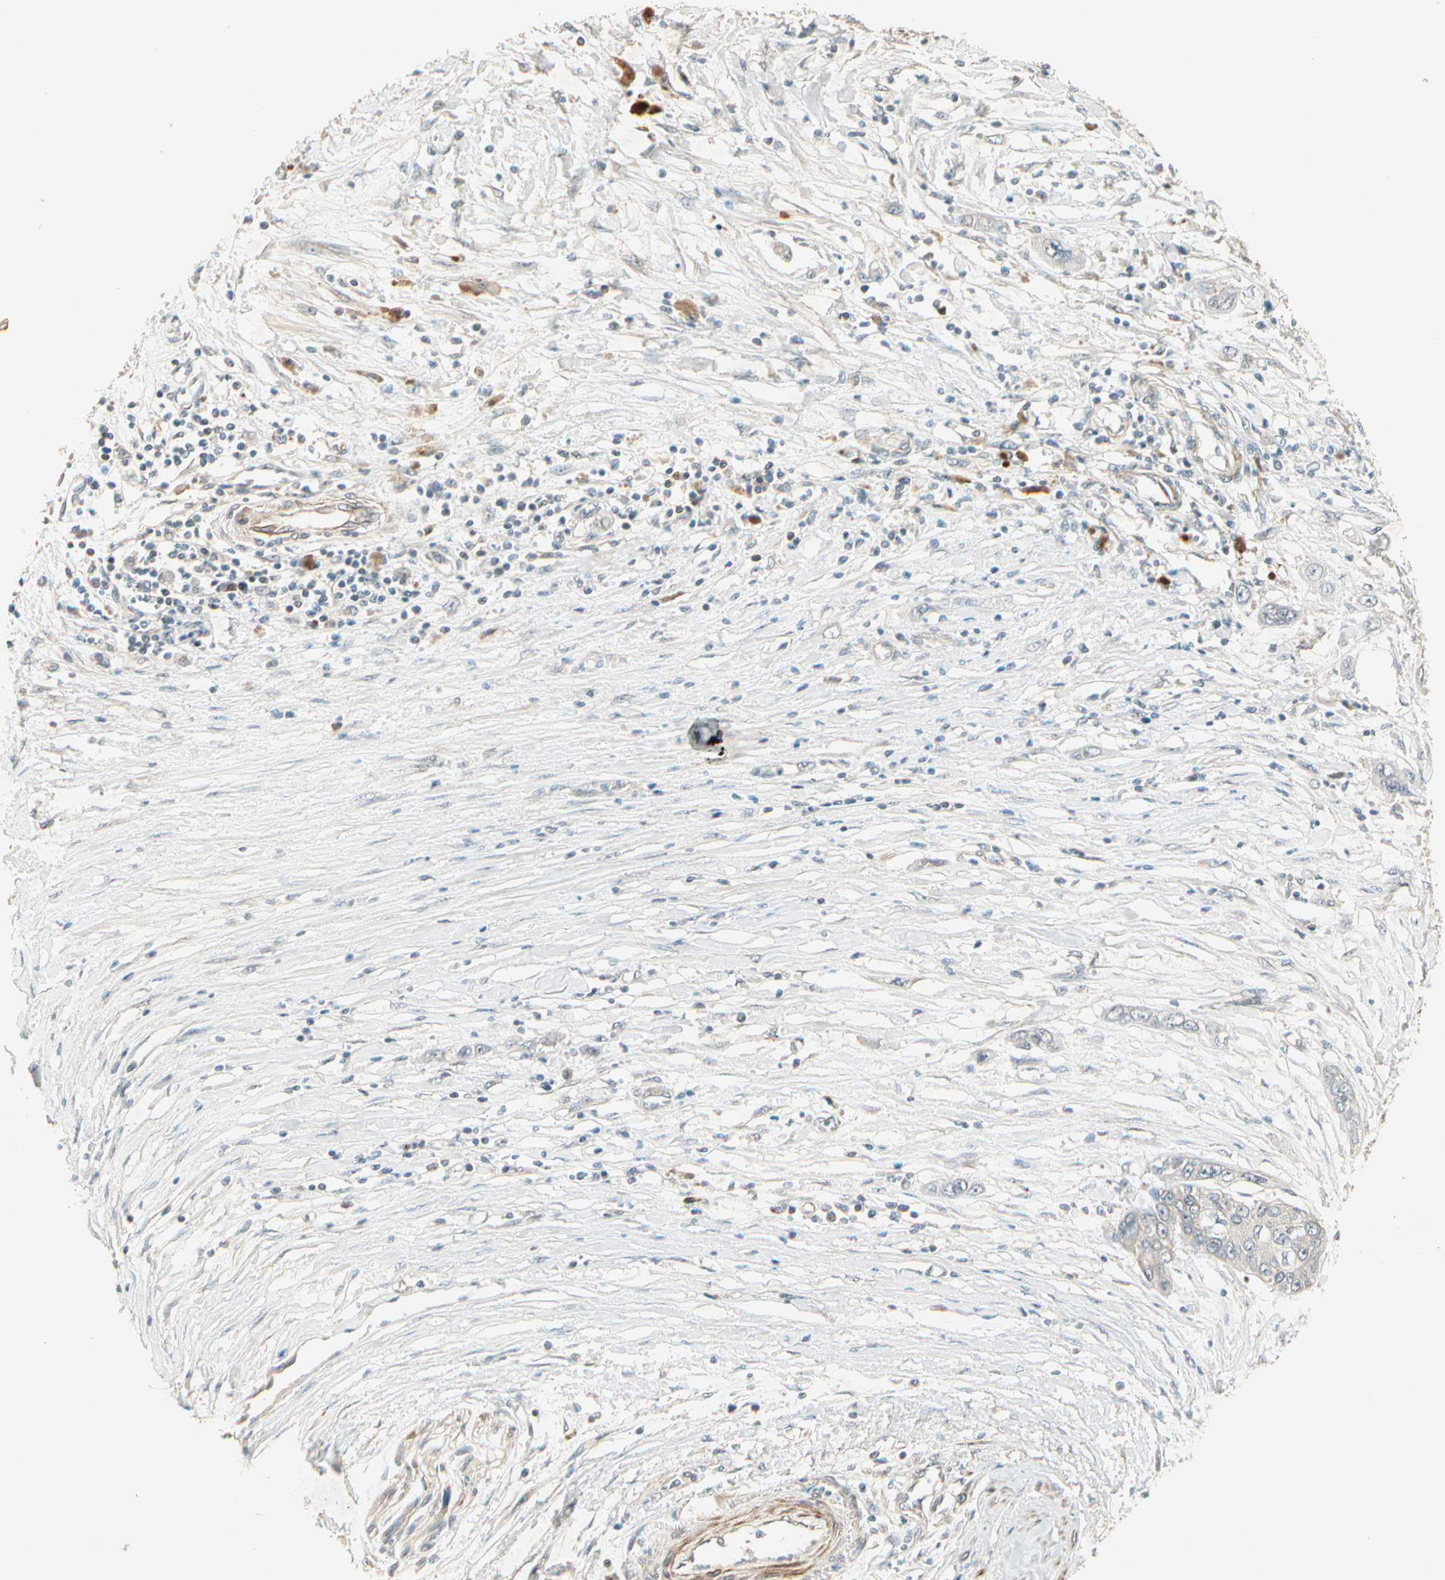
{"staining": {"intensity": "weak", "quantity": "25%-75%", "location": "cytoplasmic/membranous"}, "tissue": "pancreatic cancer", "cell_type": "Tumor cells", "image_type": "cancer", "snomed": [{"axis": "morphology", "description": "Adenocarcinoma, NOS"}, {"axis": "topography", "description": "Pancreas"}], "caption": "This histopathology image reveals IHC staining of human pancreatic cancer (adenocarcinoma), with low weak cytoplasmic/membranous staining in about 25%-75% of tumor cells.", "gene": "ACVR1", "patient": {"sex": "female", "age": 70}}